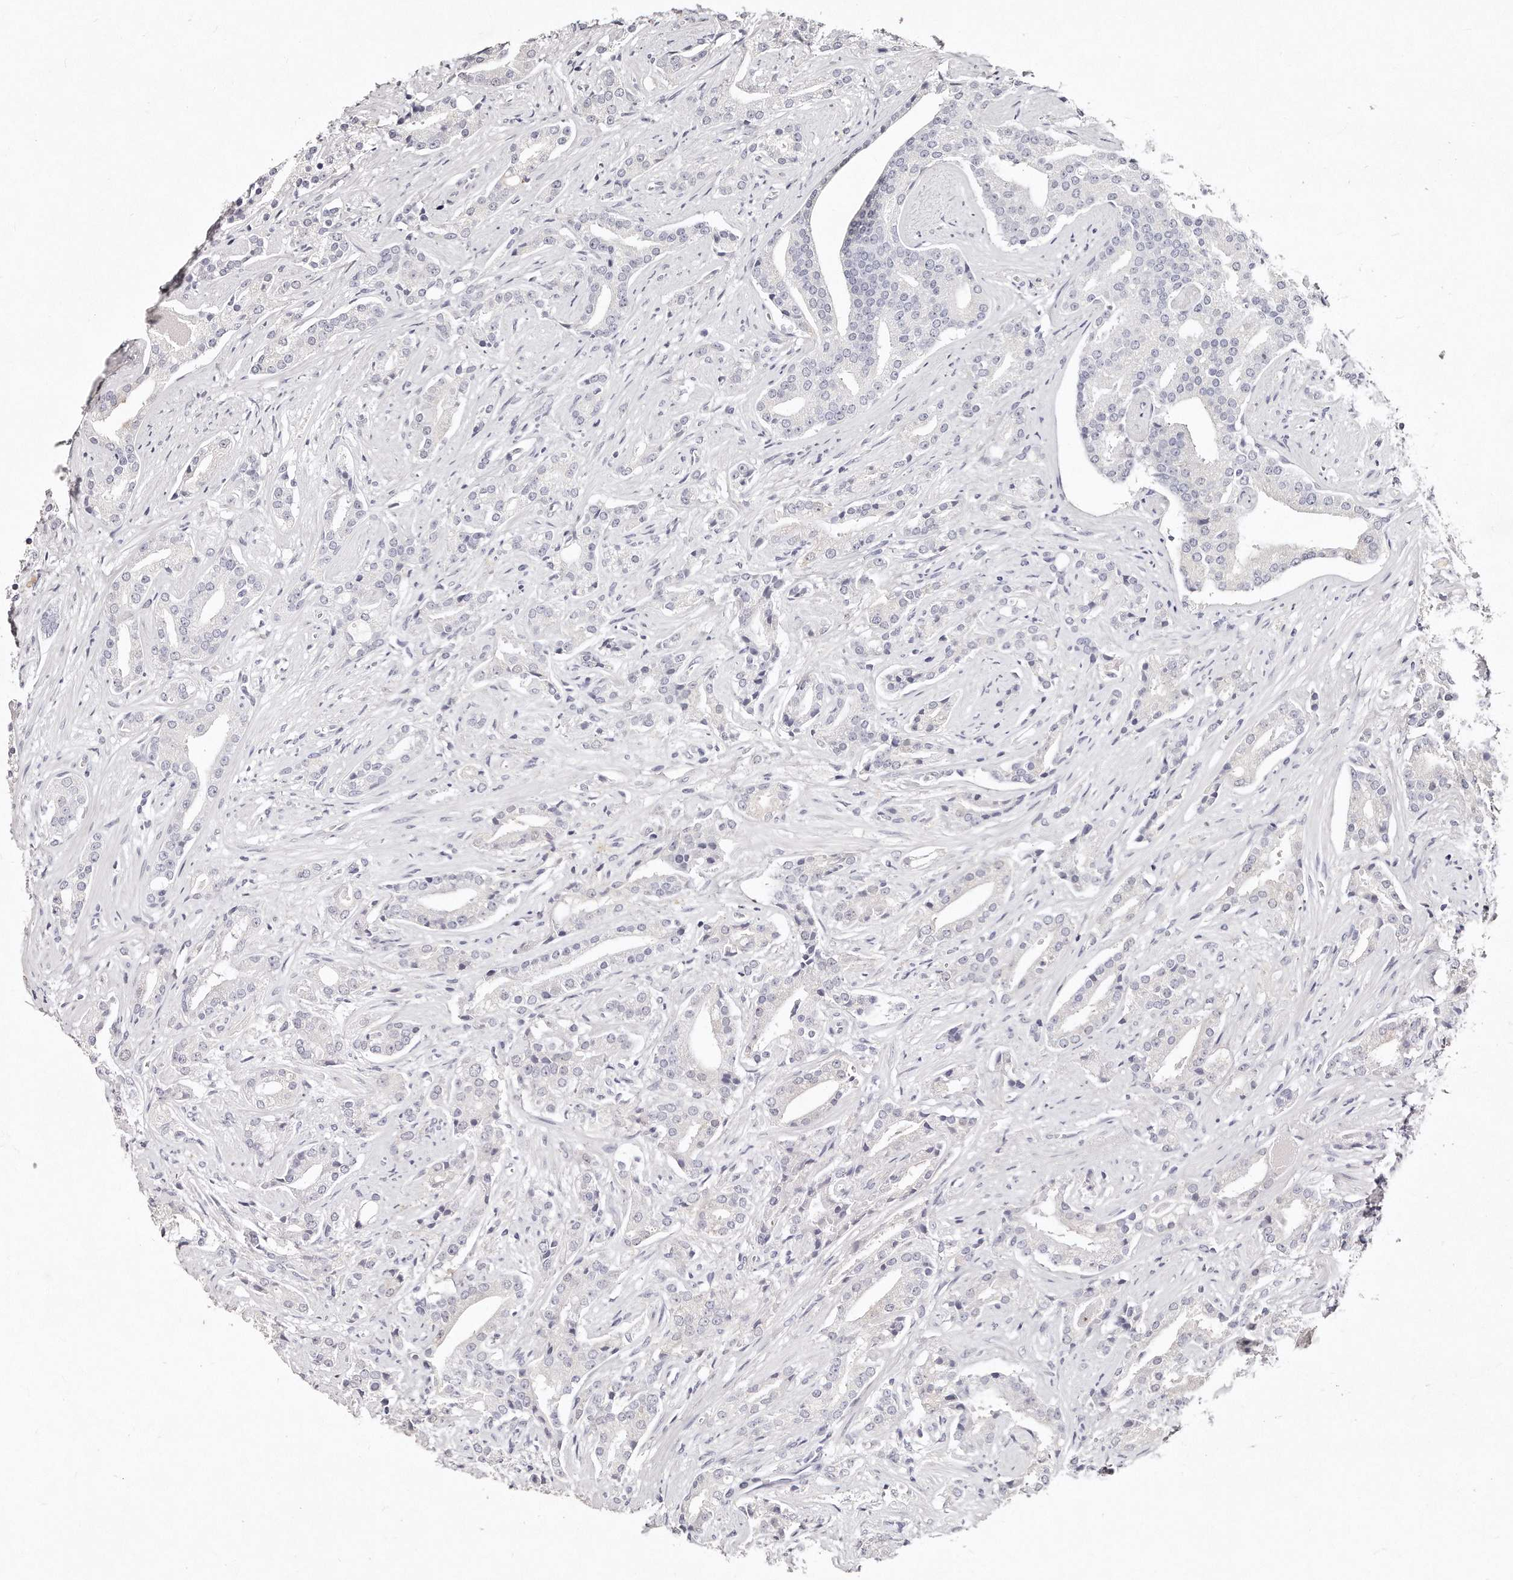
{"staining": {"intensity": "negative", "quantity": "none", "location": "none"}, "tissue": "prostate cancer", "cell_type": "Tumor cells", "image_type": "cancer", "snomed": [{"axis": "morphology", "description": "Adenocarcinoma, Low grade"}, {"axis": "topography", "description": "Prostate"}], "caption": "A high-resolution histopathology image shows immunohistochemistry staining of prostate adenocarcinoma (low-grade), which demonstrates no significant expression in tumor cells. Nuclei are stained in blue.", "gene": "GDA", "patient": {"sex": "male", "age": 67}}